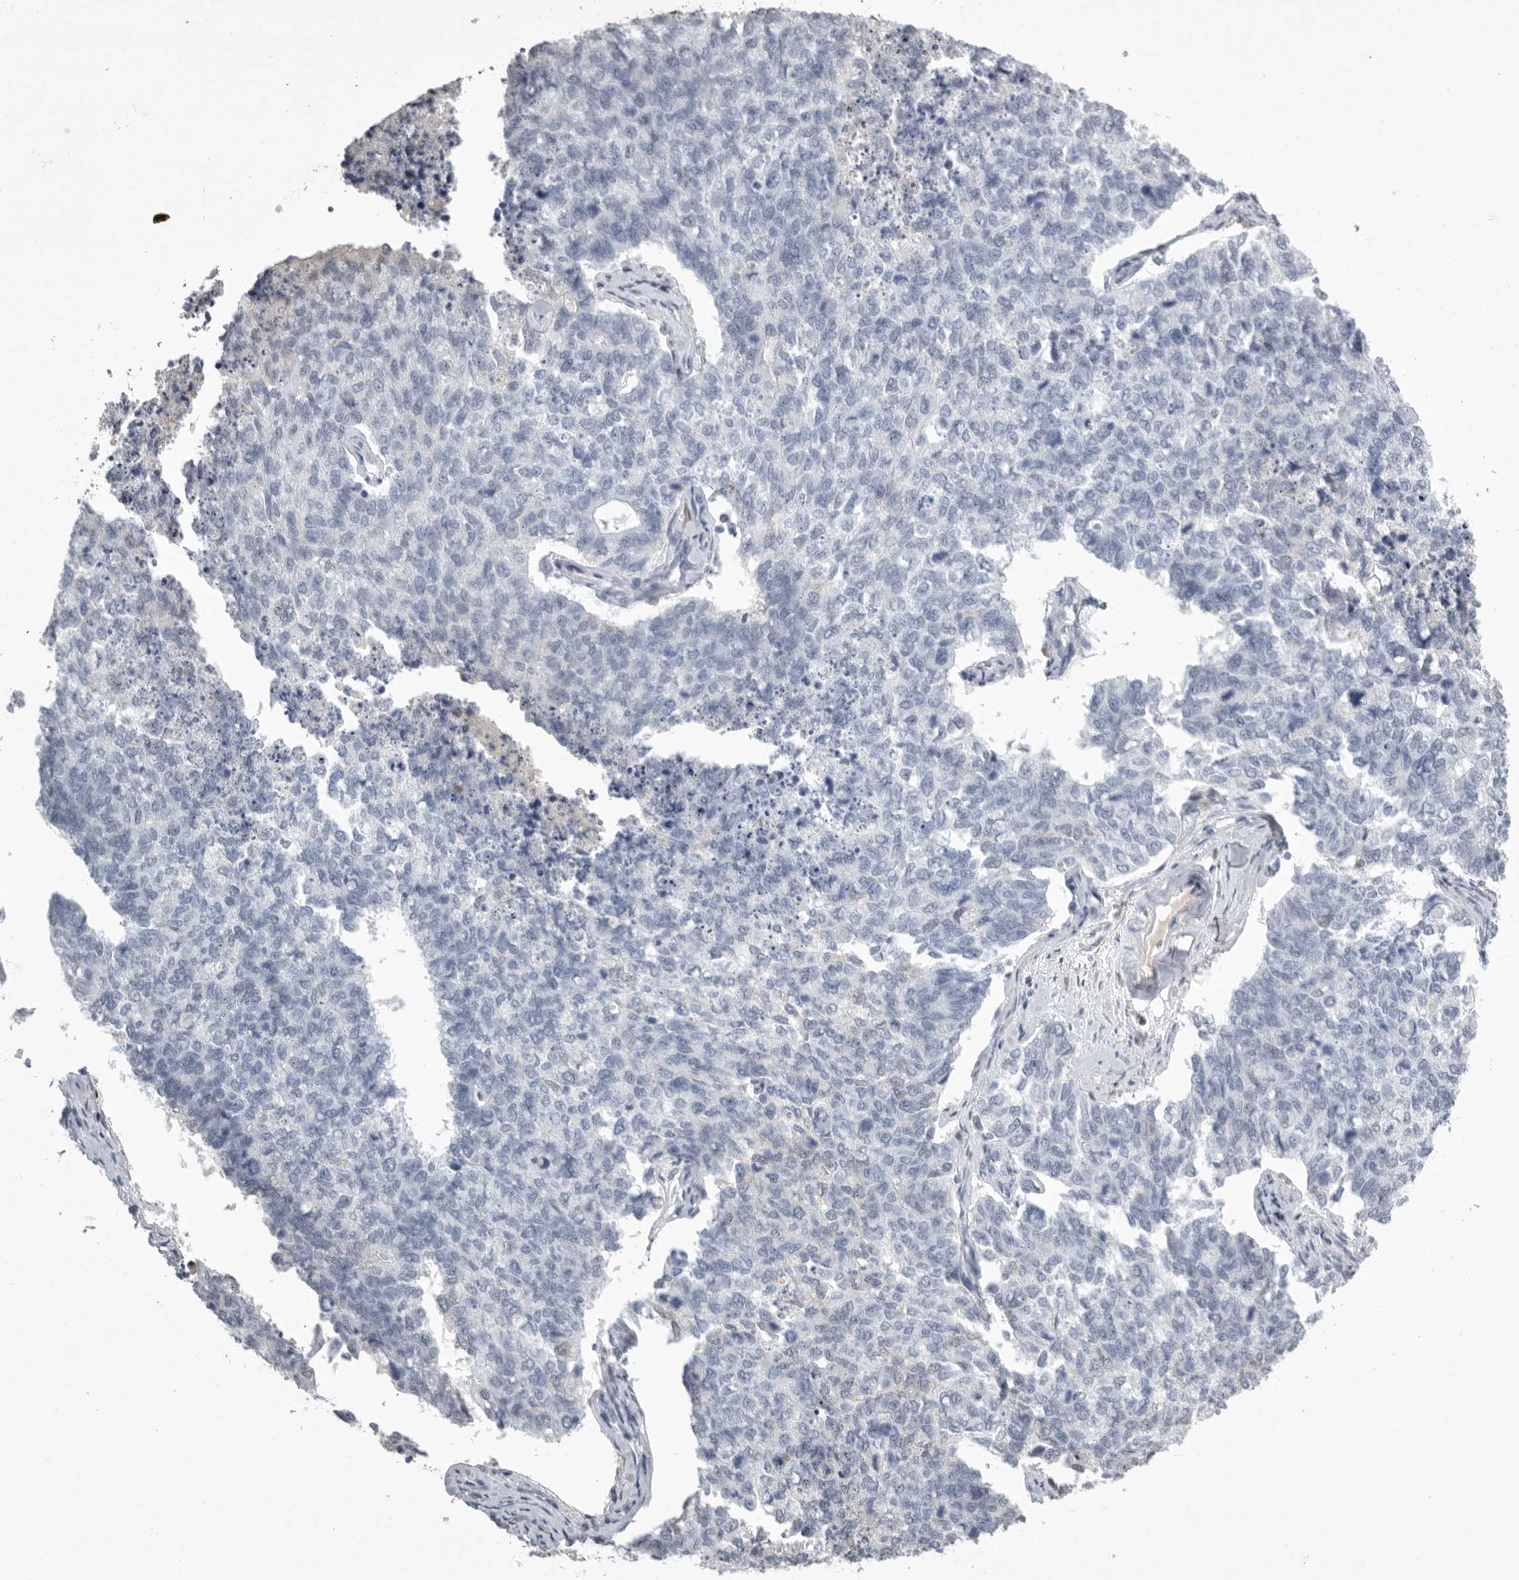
{"staining": {"intensity": "negative", "quantity": "none", "location": "none"}, "tissue": "cervical cancer", "cell_type": "Tumor cells", "image_type": "cancer", "snomed": [{"axis": "morphology", "description": "Squamous cell carcinoma, NOS"}, {"axis": "topography", "description": "Cervix"}], "caption": "Tumor cells show no significant protein expression in cervical cancer (squamous cell carcinoma).", "gene": "GNLY", "patient": {"sex": "female", "age": 63}}